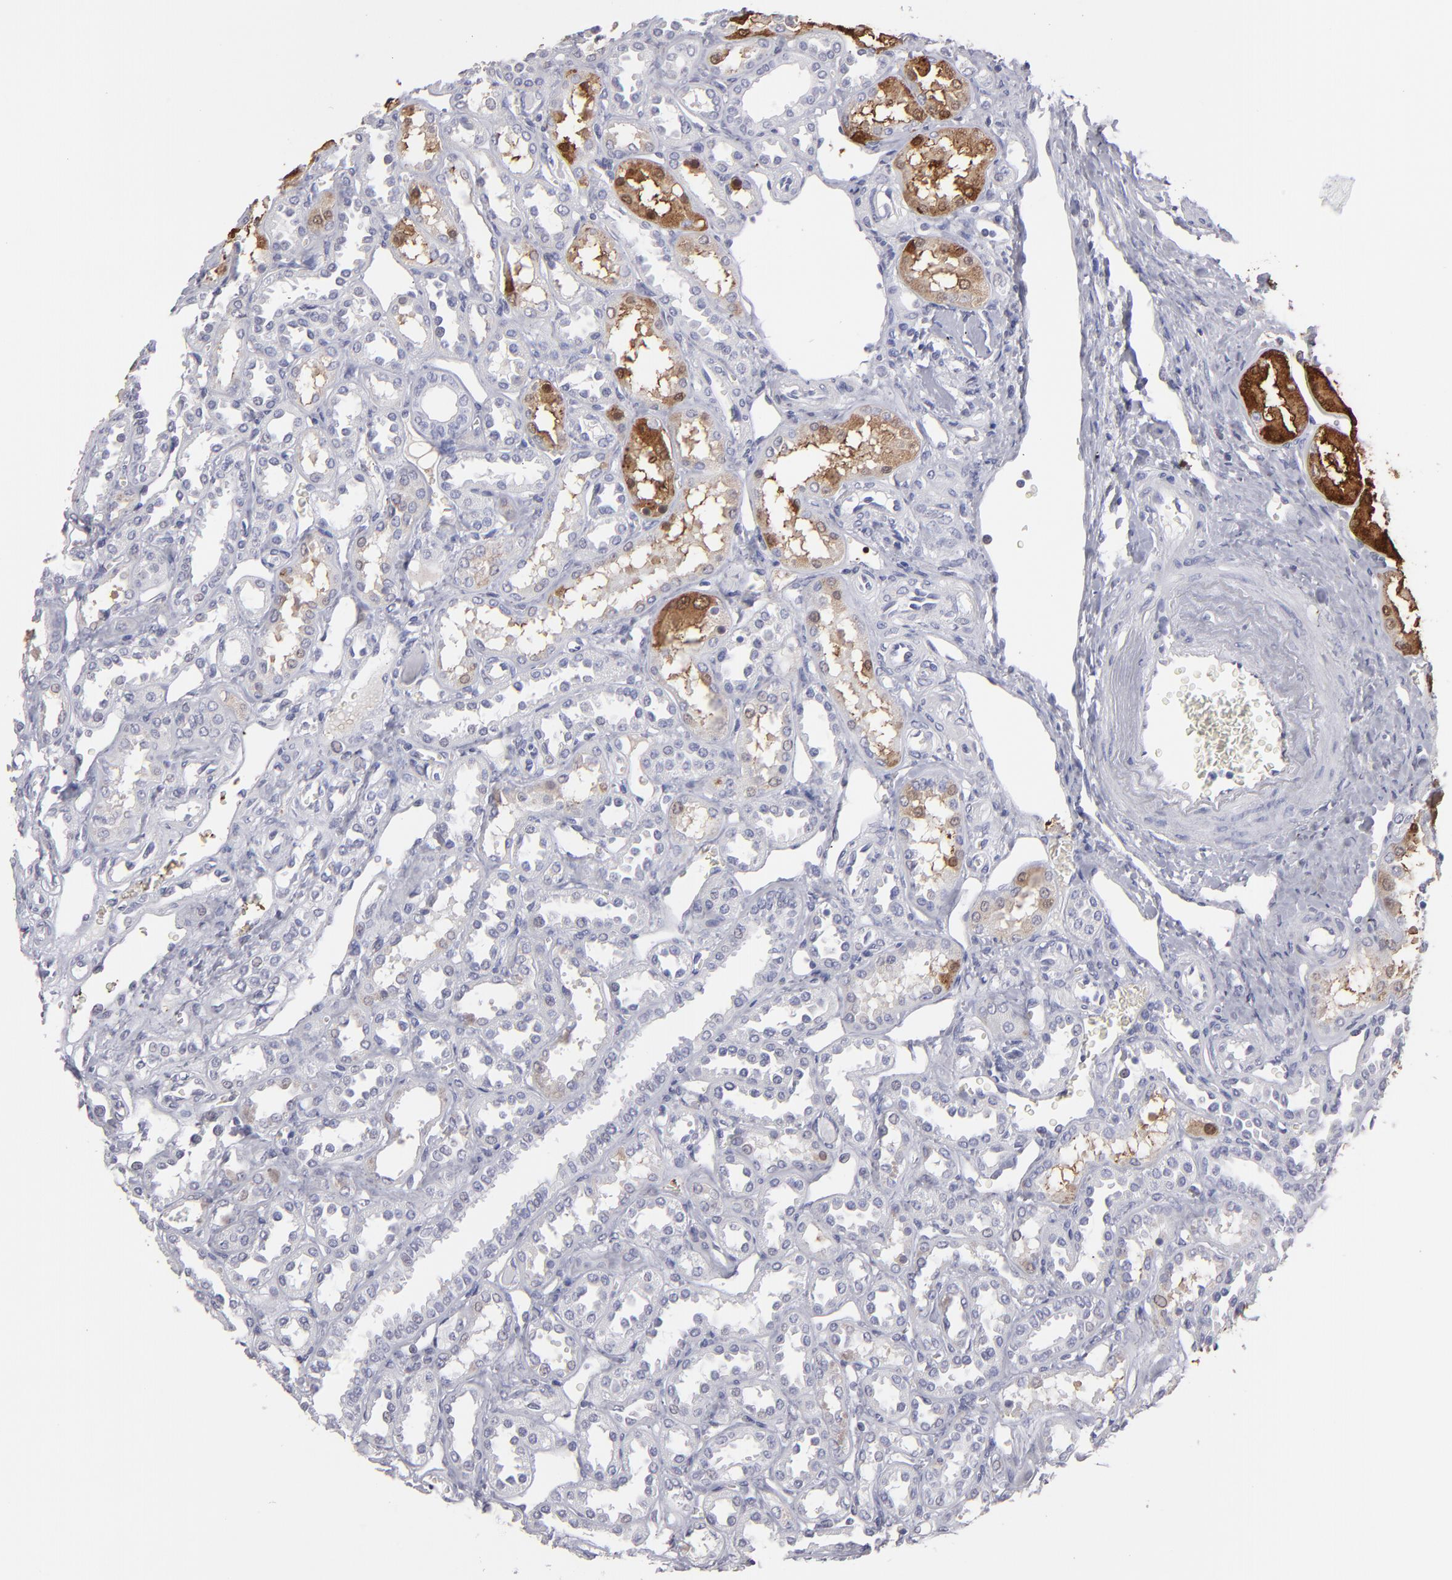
{"staining": {"intensity": "weak", "quantity": "<25%", "location": "cytoplasmic/membranous"}, "tissue": "kidney", "cell_type": "Cells in glomeruli", "image_type": "normal", "snomed": [{"axis": "morphology", "description": "Normal tissue, NOS"}, {"axis": "topography", "description": "Kidney"}], "caption": "The histopathology image demonstrates no staining of cells in glomeruli in benign kidney. (DAB (3,3'-diaminobenzidine) immunohistochemistry (IHC) visualized using brightfield microscopy, high magnification).", "gene": "ALDOB", "patient": {"sex": "female", "age": 52}}